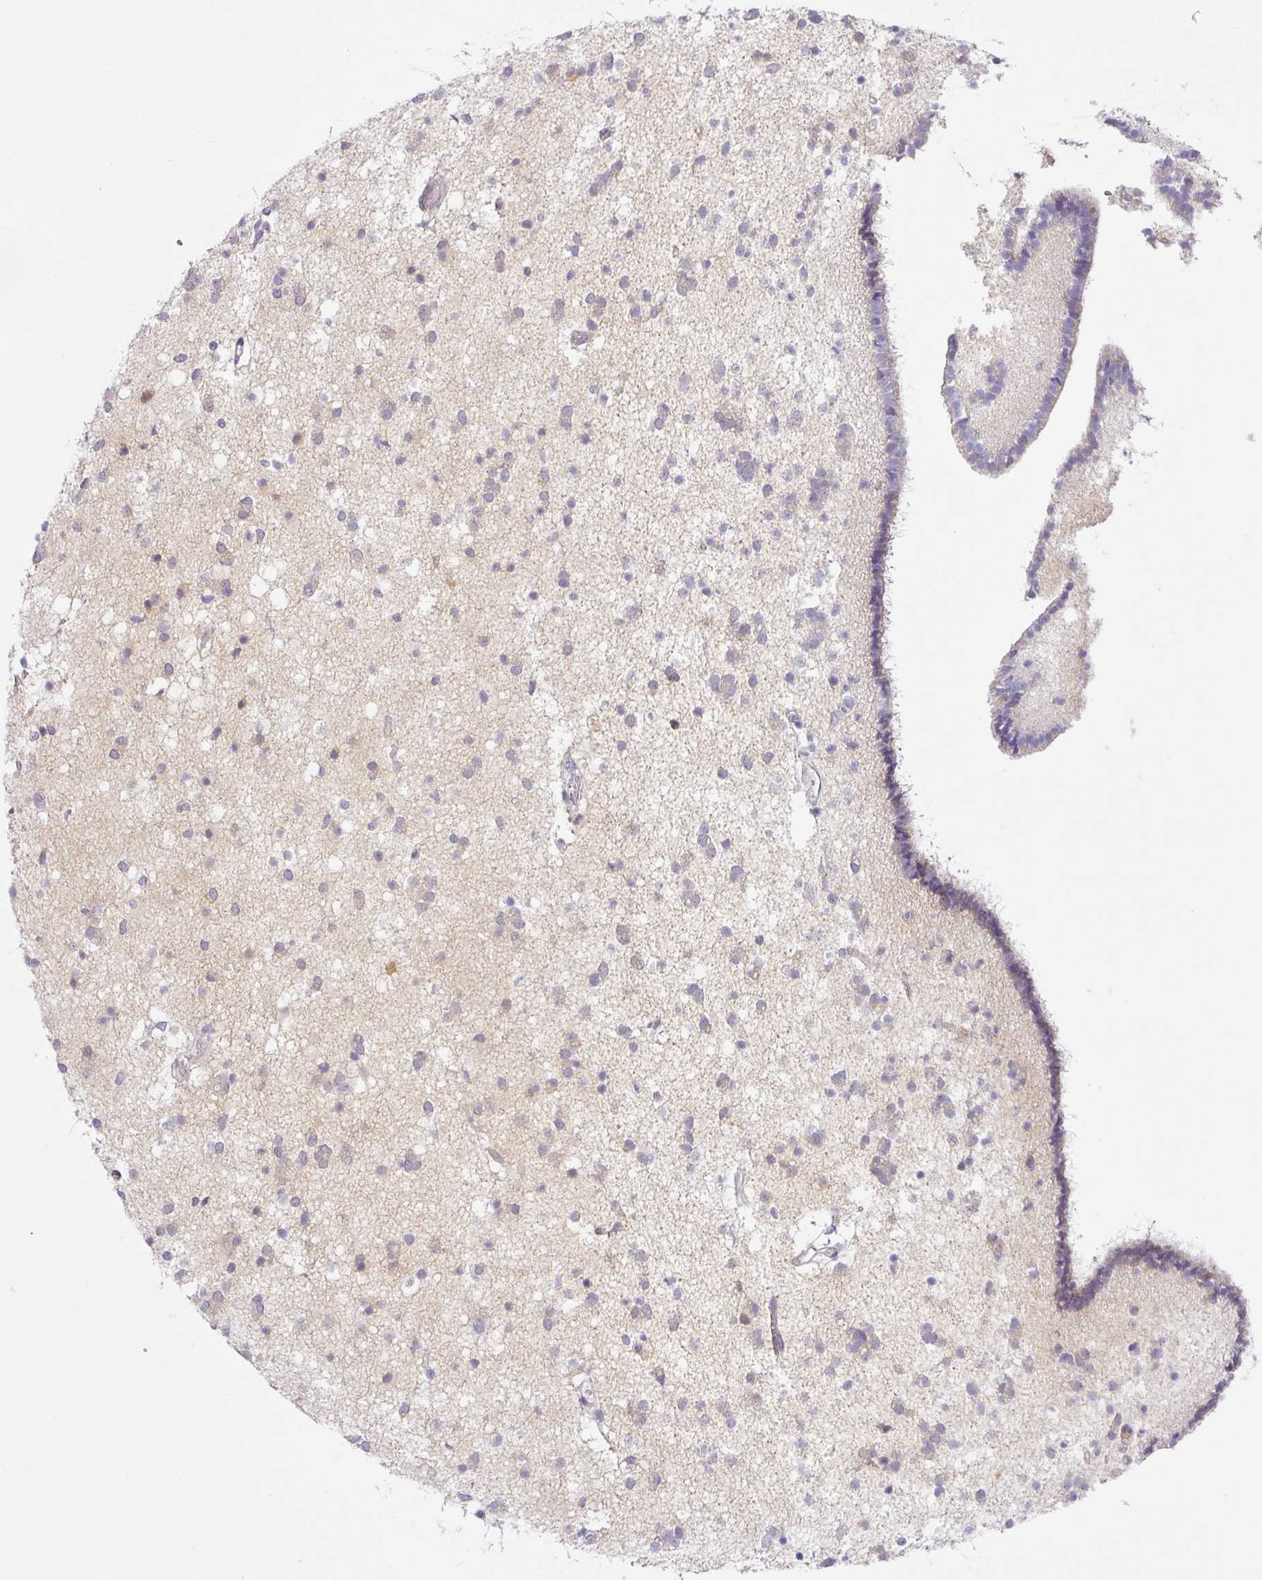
{"staining": {"intensity": "moderate", "quantity": "25%-75%", "location": "cytoplasmic/membranous,nuclear"}, "tissue": "caudate", "cell_type": "Glial cells", "image_type": "normal", "snomed": [{"axis": "morphology", "description": "Normal tissue, NOS"}, {"axis": "topography", "description": "Lateral ventricle wall"}], "caption": "Caudate stained for a protein (brown) demonstrates moderate cytoplasmic/membranous,nuclear positive staining in about 25%-75% of glial cells.", "gene": "NDUFB2", "patient": {"sex": "male", "age": 37}}